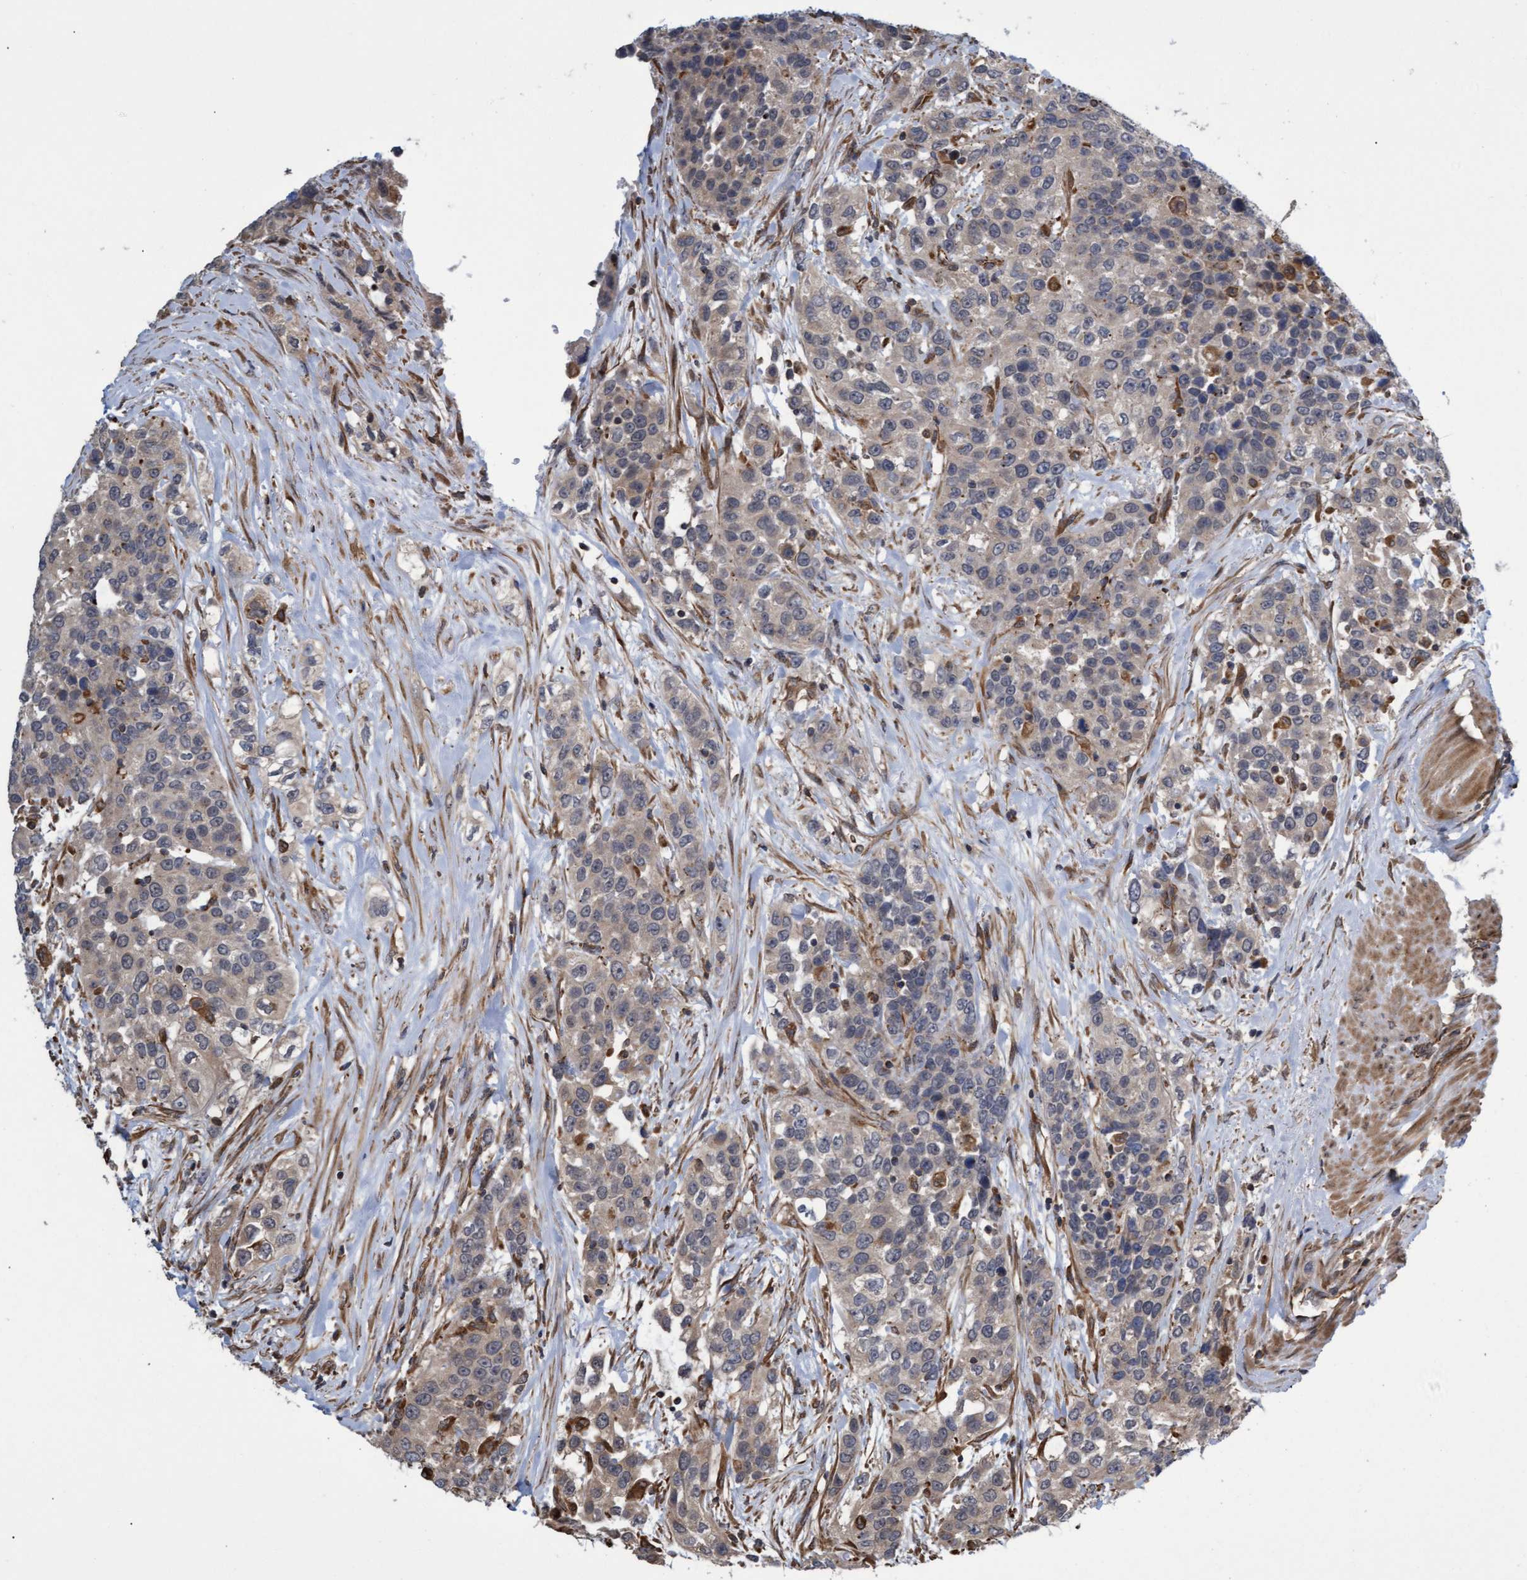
{"staining": {"intensity": "weak", "quantity": "<25%", "location": "cytoplasmic/membranous"}, "tissue": "urothelial cancer", "cell_type": "Tumor cells", "image_type": "cancer", "snomed": [{"axis": "morphology", "description": "Urothelial carcinoma, High grade"}, {"axis": "topography", "description": "Urinary bladder"}], "caption": "Immunohistochemical staining of human urothelial carcinoma (high-grade) reveals no significant expression in tumor cells.", "gene": "TNFRSF10B", "patient": {"sex": "female", "age": 80}}